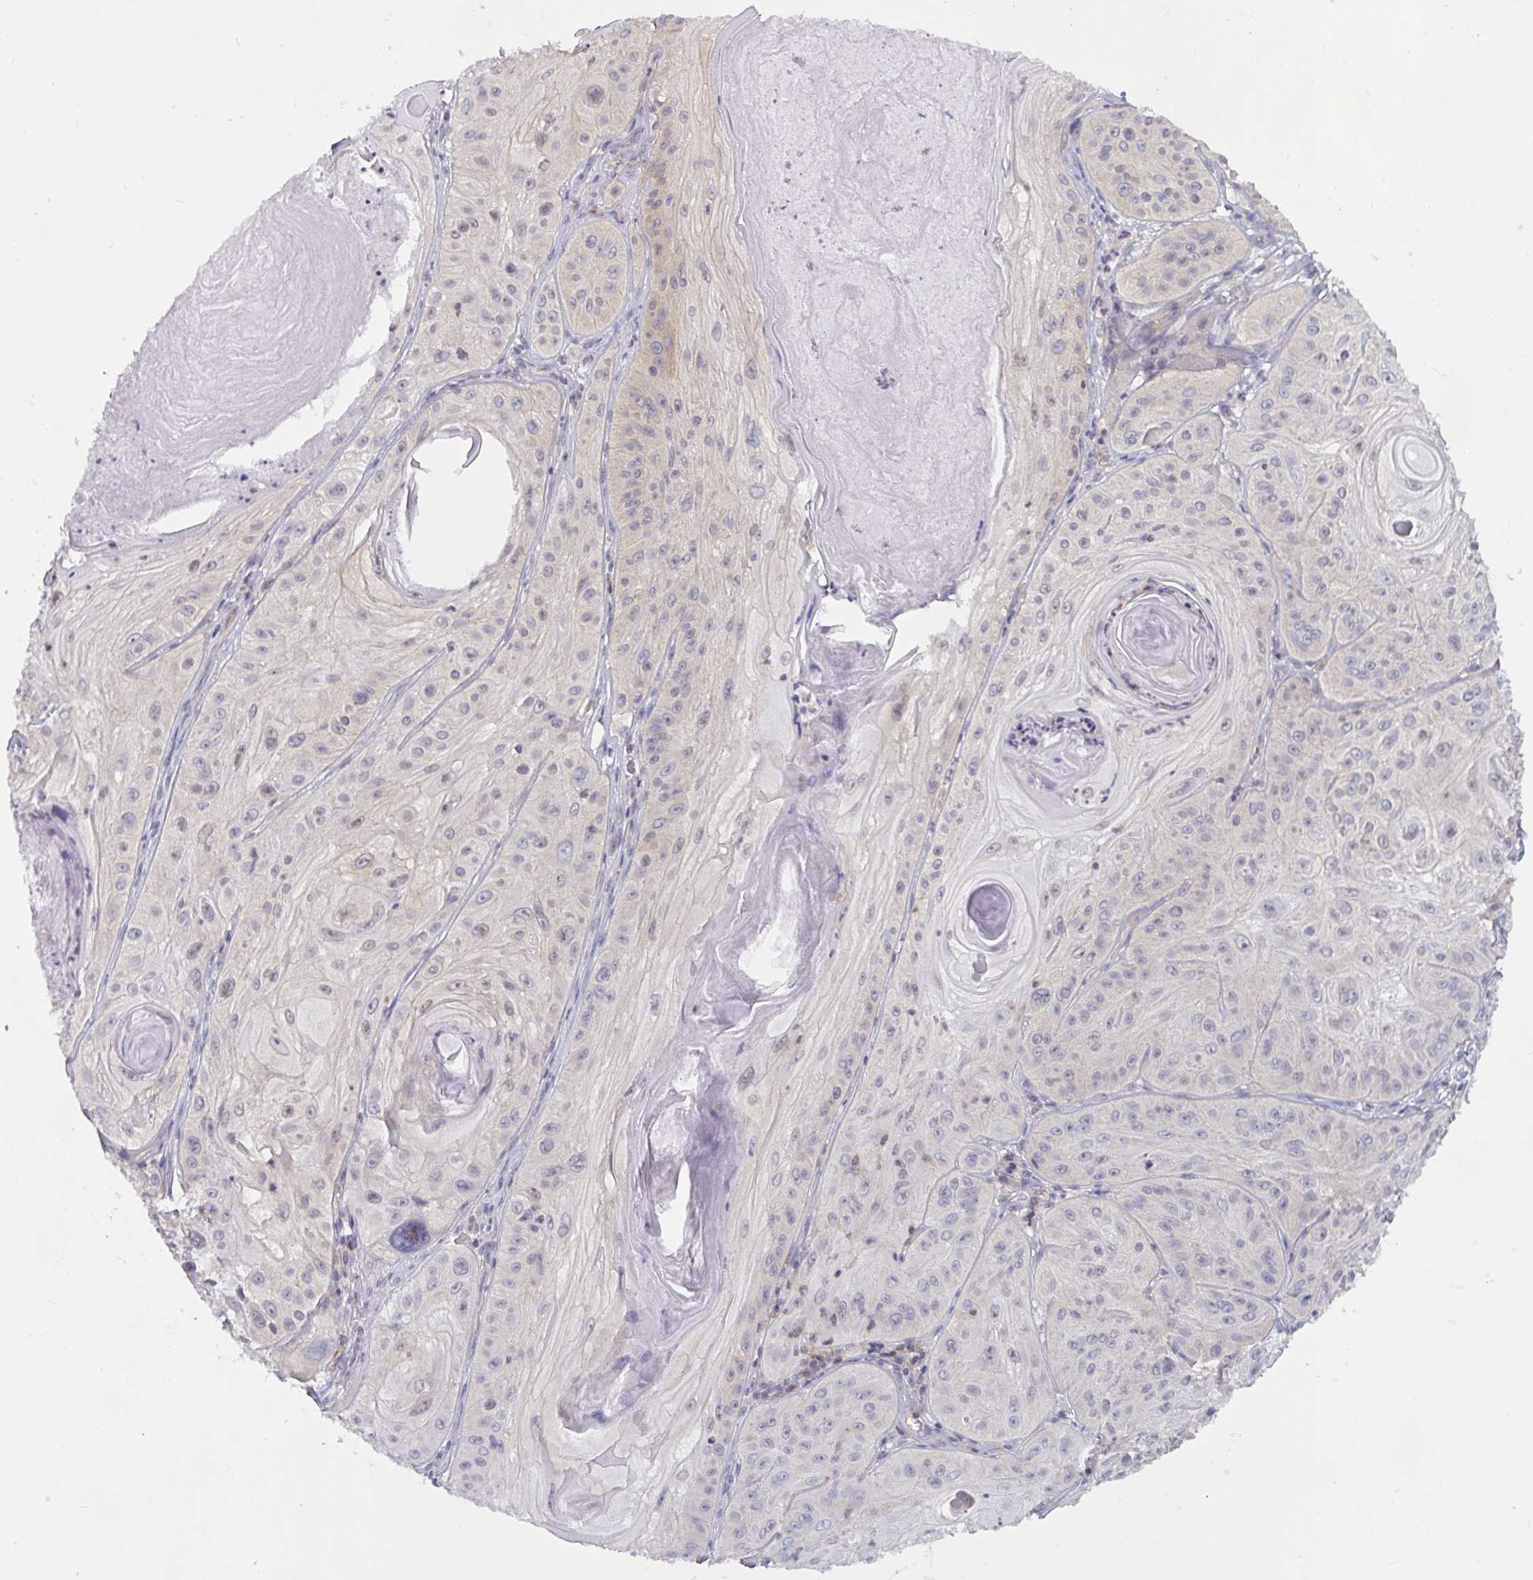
{"staining": {"intensity": "negative", "quantity": "none", "location": "none"}, "tissue": "skin cancer", "cell_type": "Tumor cells", "image_type": "cancer", "snomed": [{"axis": "morphology", "description": "Squamous cell carcinoma, NOS"}, {"axis": "topography", "description": "Skin"}], "caption": "Skin squamous cell carcinoma was stained to show a protein in brown. There is no significant positivity in tumor cells.", "gene": "TANK", "patient": {"sex": "male", "age": 85}}